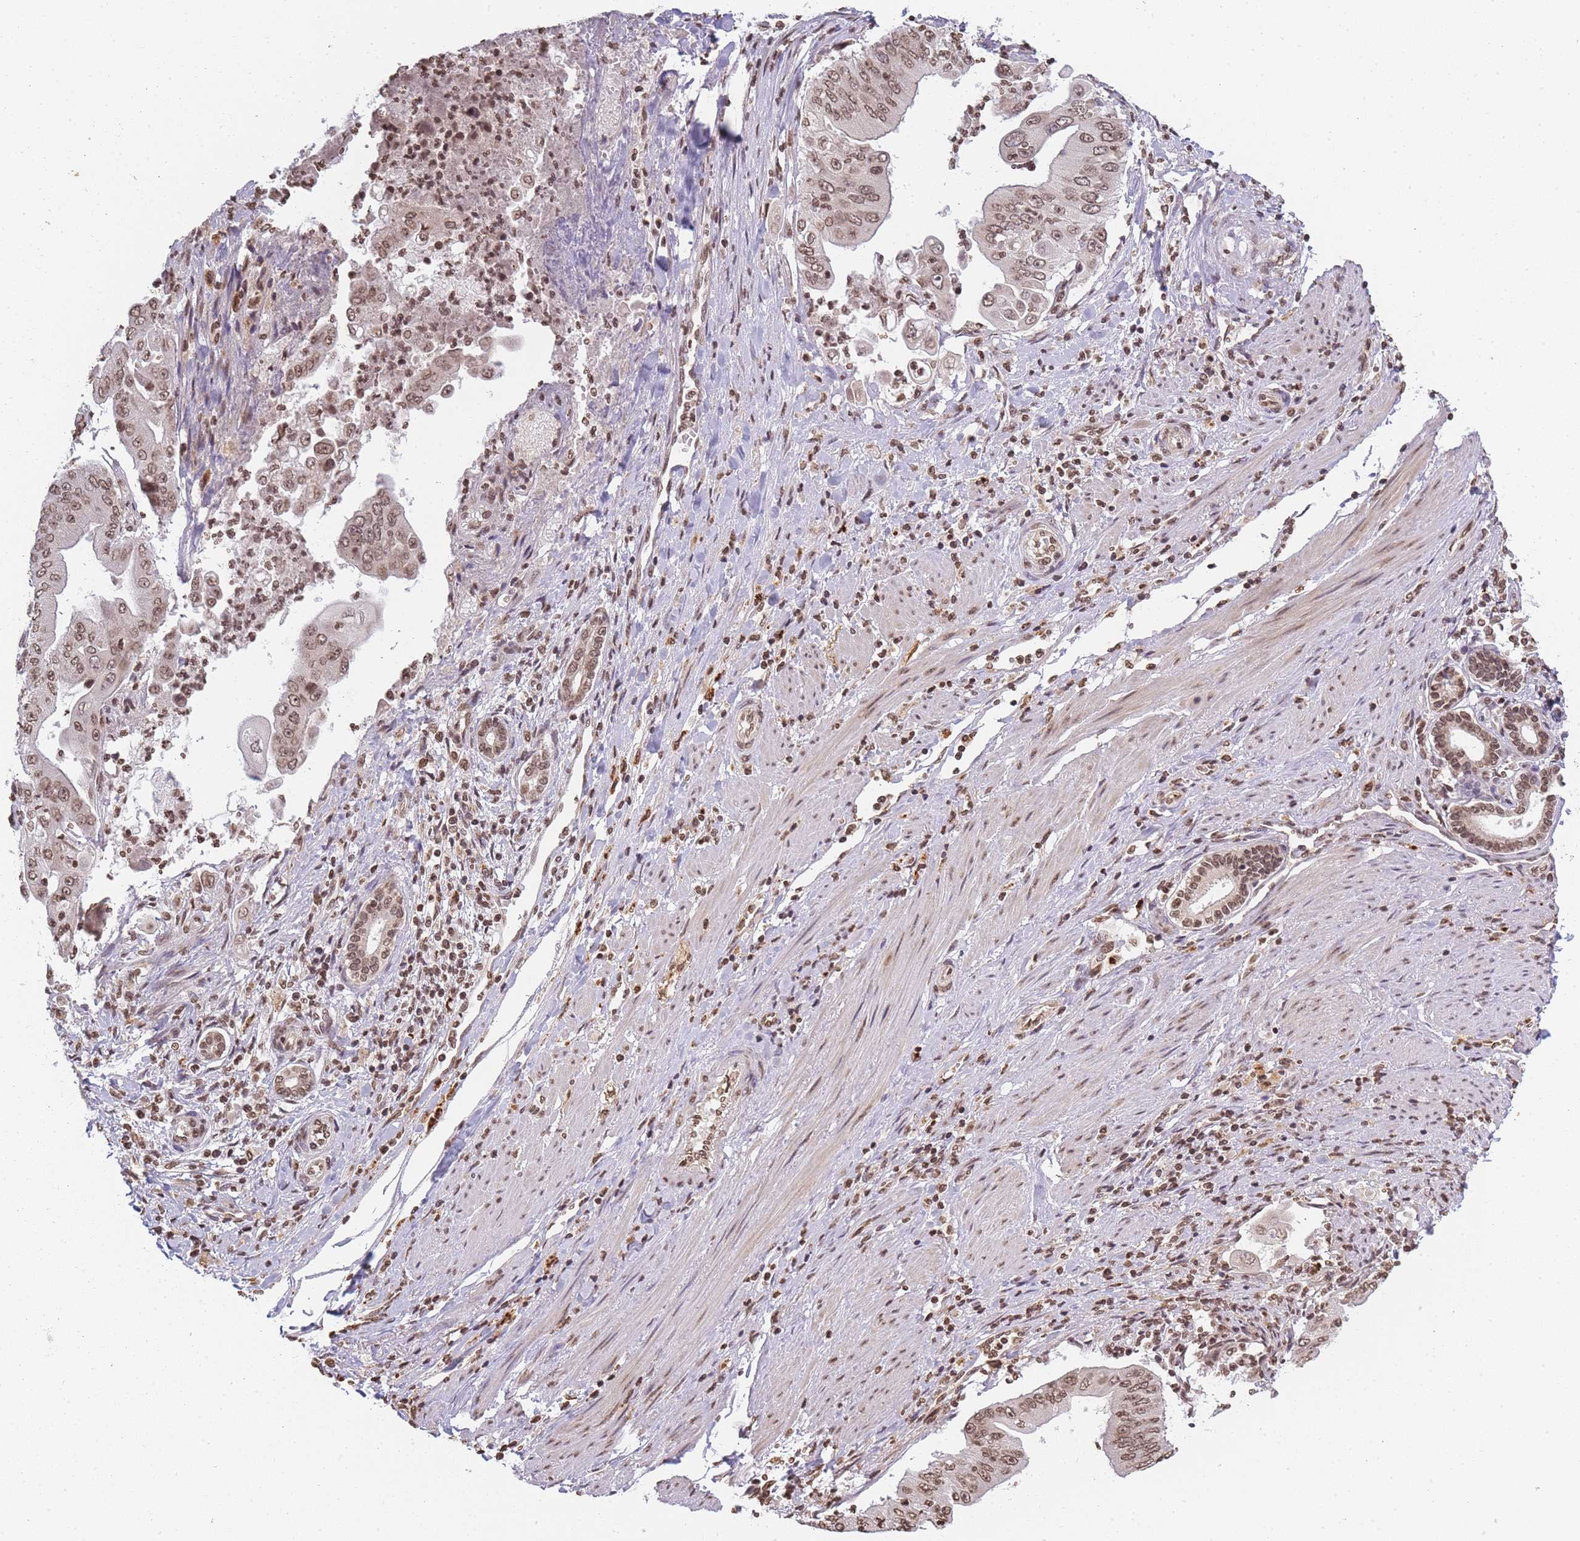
{"staining": {"intensity": "moderate", "quantity": ">75%", "location": "nuclear"}, "tissue": "pancreatic cancer", "cell_type": "Tumor cells", "image_type": "cancer", "snomed": [{"axis": "morphology", "description": "Adenocarcinoma, NOS"}, {"axis": "topography", "description": "Pancreas"}], "caption": "Pancreatic adenocarcinoma was stained to show a protein in brown. There is medium levels of moderate nuclear expression in about >75% of tumor cells.", "gene": "WWTR1", "patient": {"sex": "female", "age": 77}}